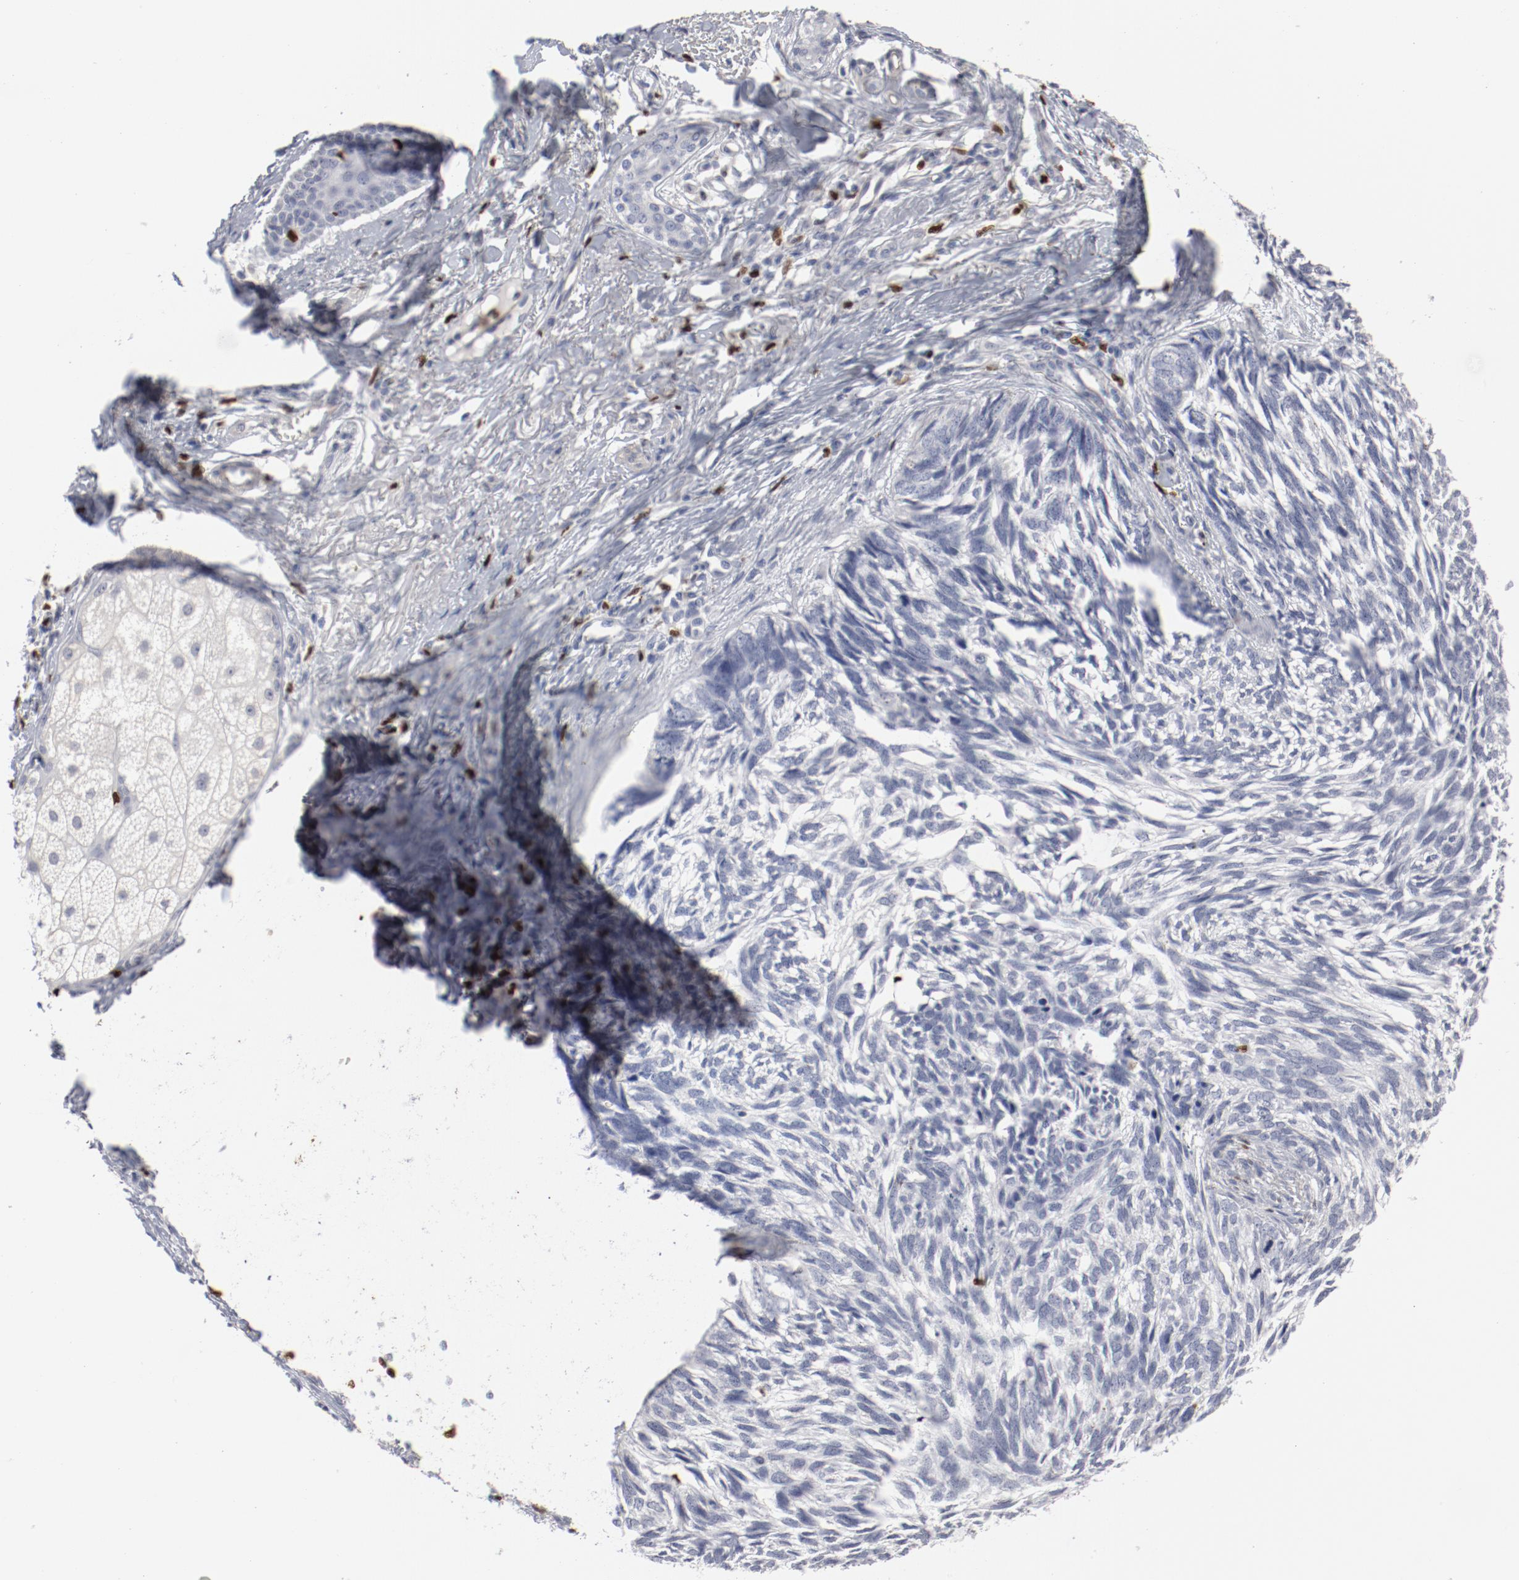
{"staining": {"intensity": "negative", "quantity": "none", "location": "none"}, "tissue": "skin cancer", "cell_type": "Tumor cells", "image_type": "cancer", "snomed": [{"axis": "morphology", "description": "Basal cell carcinoma"}, {"axis": "topography", "description": "Skin"}], "caption": "Immunohistochemistry photomicrograph of neoplastic tissue: human basal cell carcinoma (skin) stained with DAB demonstrates no significant protein positivity in tumor cells.", "gene": "SPI1", "patient": {"sex": "male", "age": 63}}